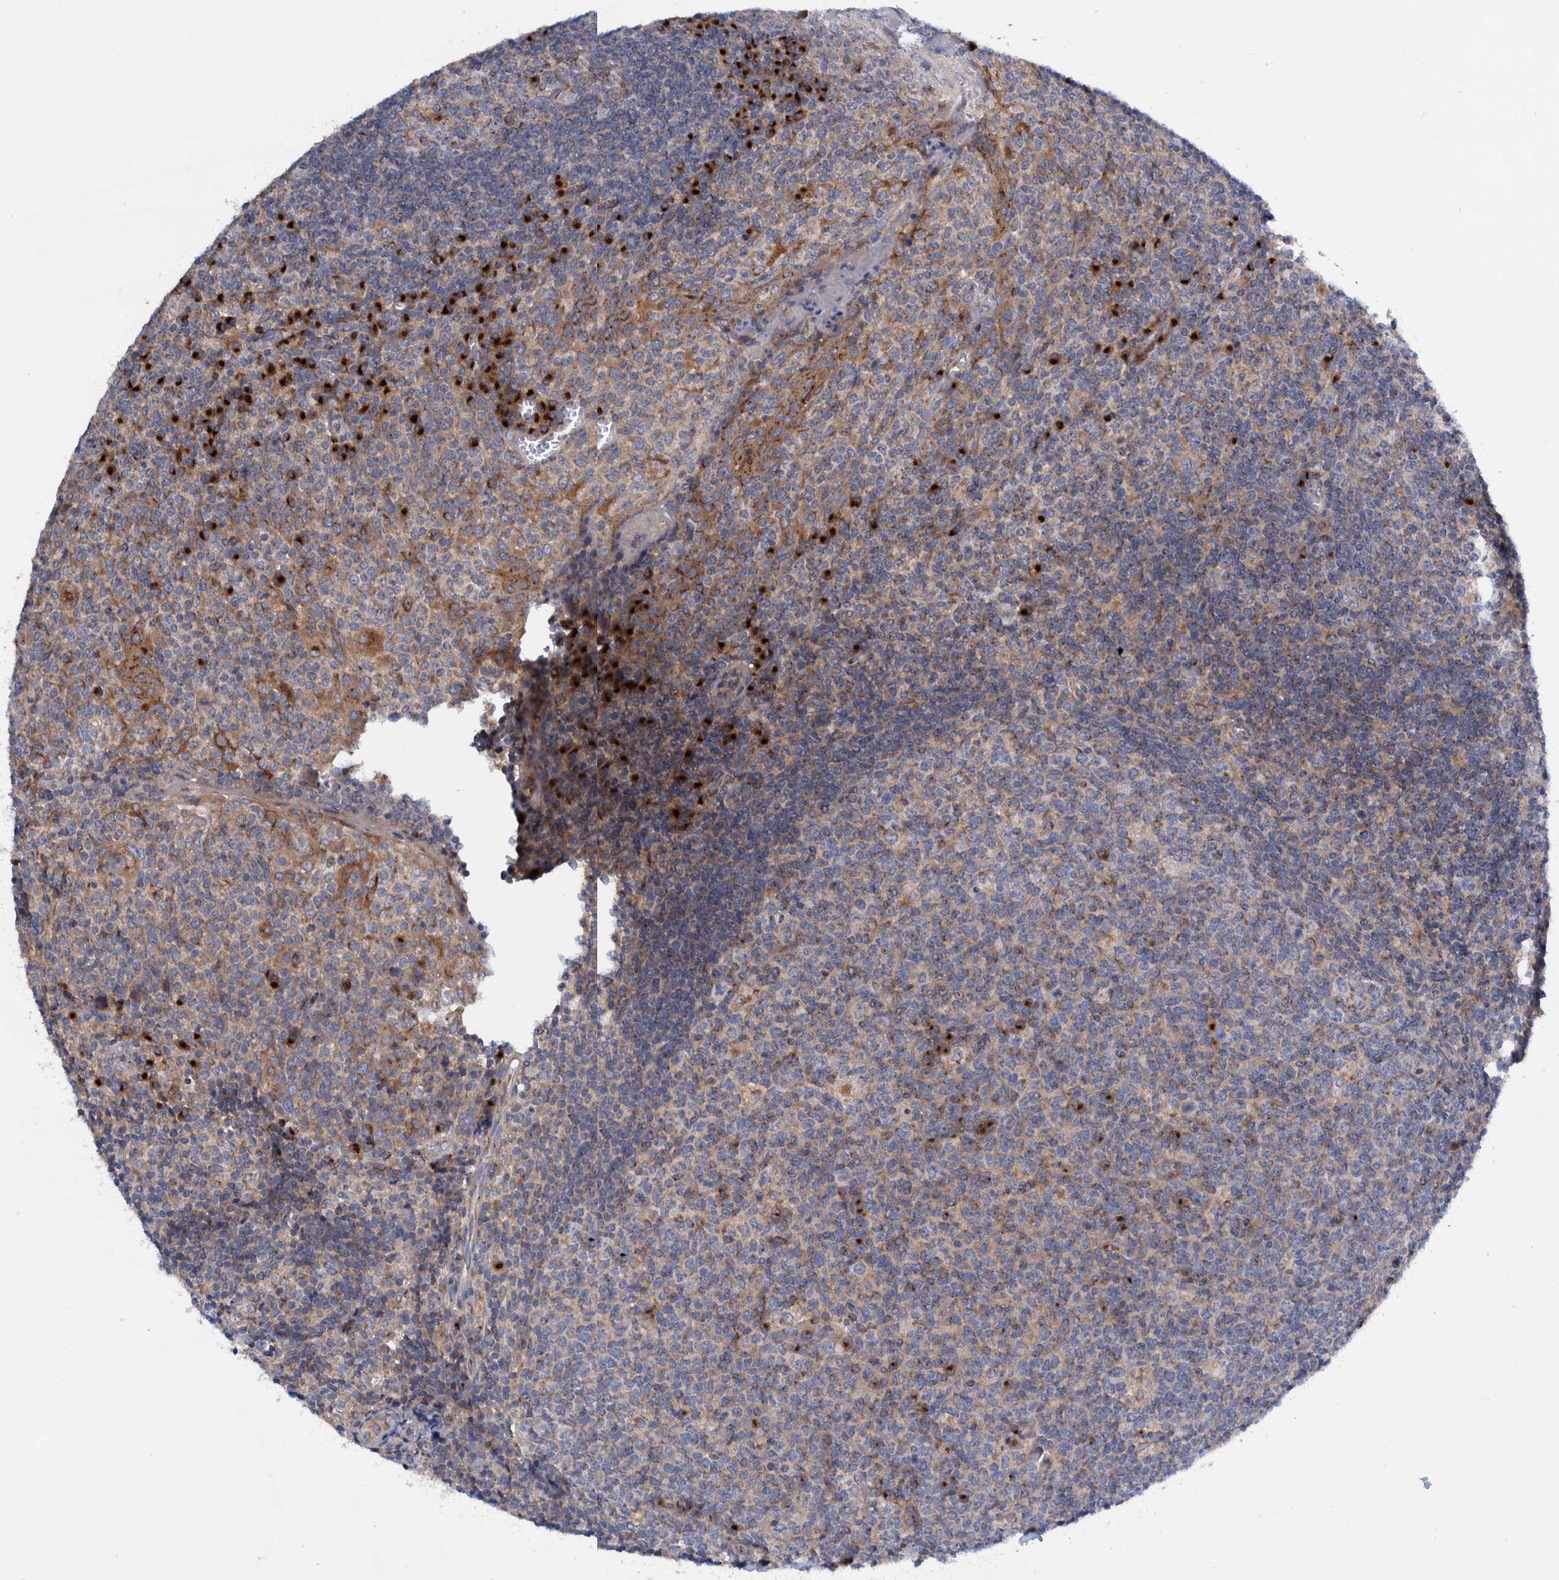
{"staining": {"intensity": "strong", "quantity": "<25%", "location": "cytoplasmic/membranous"}, "tissue": "tonsil", "cell_type": "Germinal center cells", "image_type": "normal", "snomed": [{"axis": "morphology", "description": "Normal tissue, NOS"}, {"axis": "topography", "description": "Tonsil"}], "caption": "There is medium levels of strong cytoplasmic/membranous expression in germinal center cells of unremarkable tonsil, as demonstrated by immunohistochemical staining (brown color).", "gene": "TRIM58", "patient": {"sex": "female", "age": 19}}